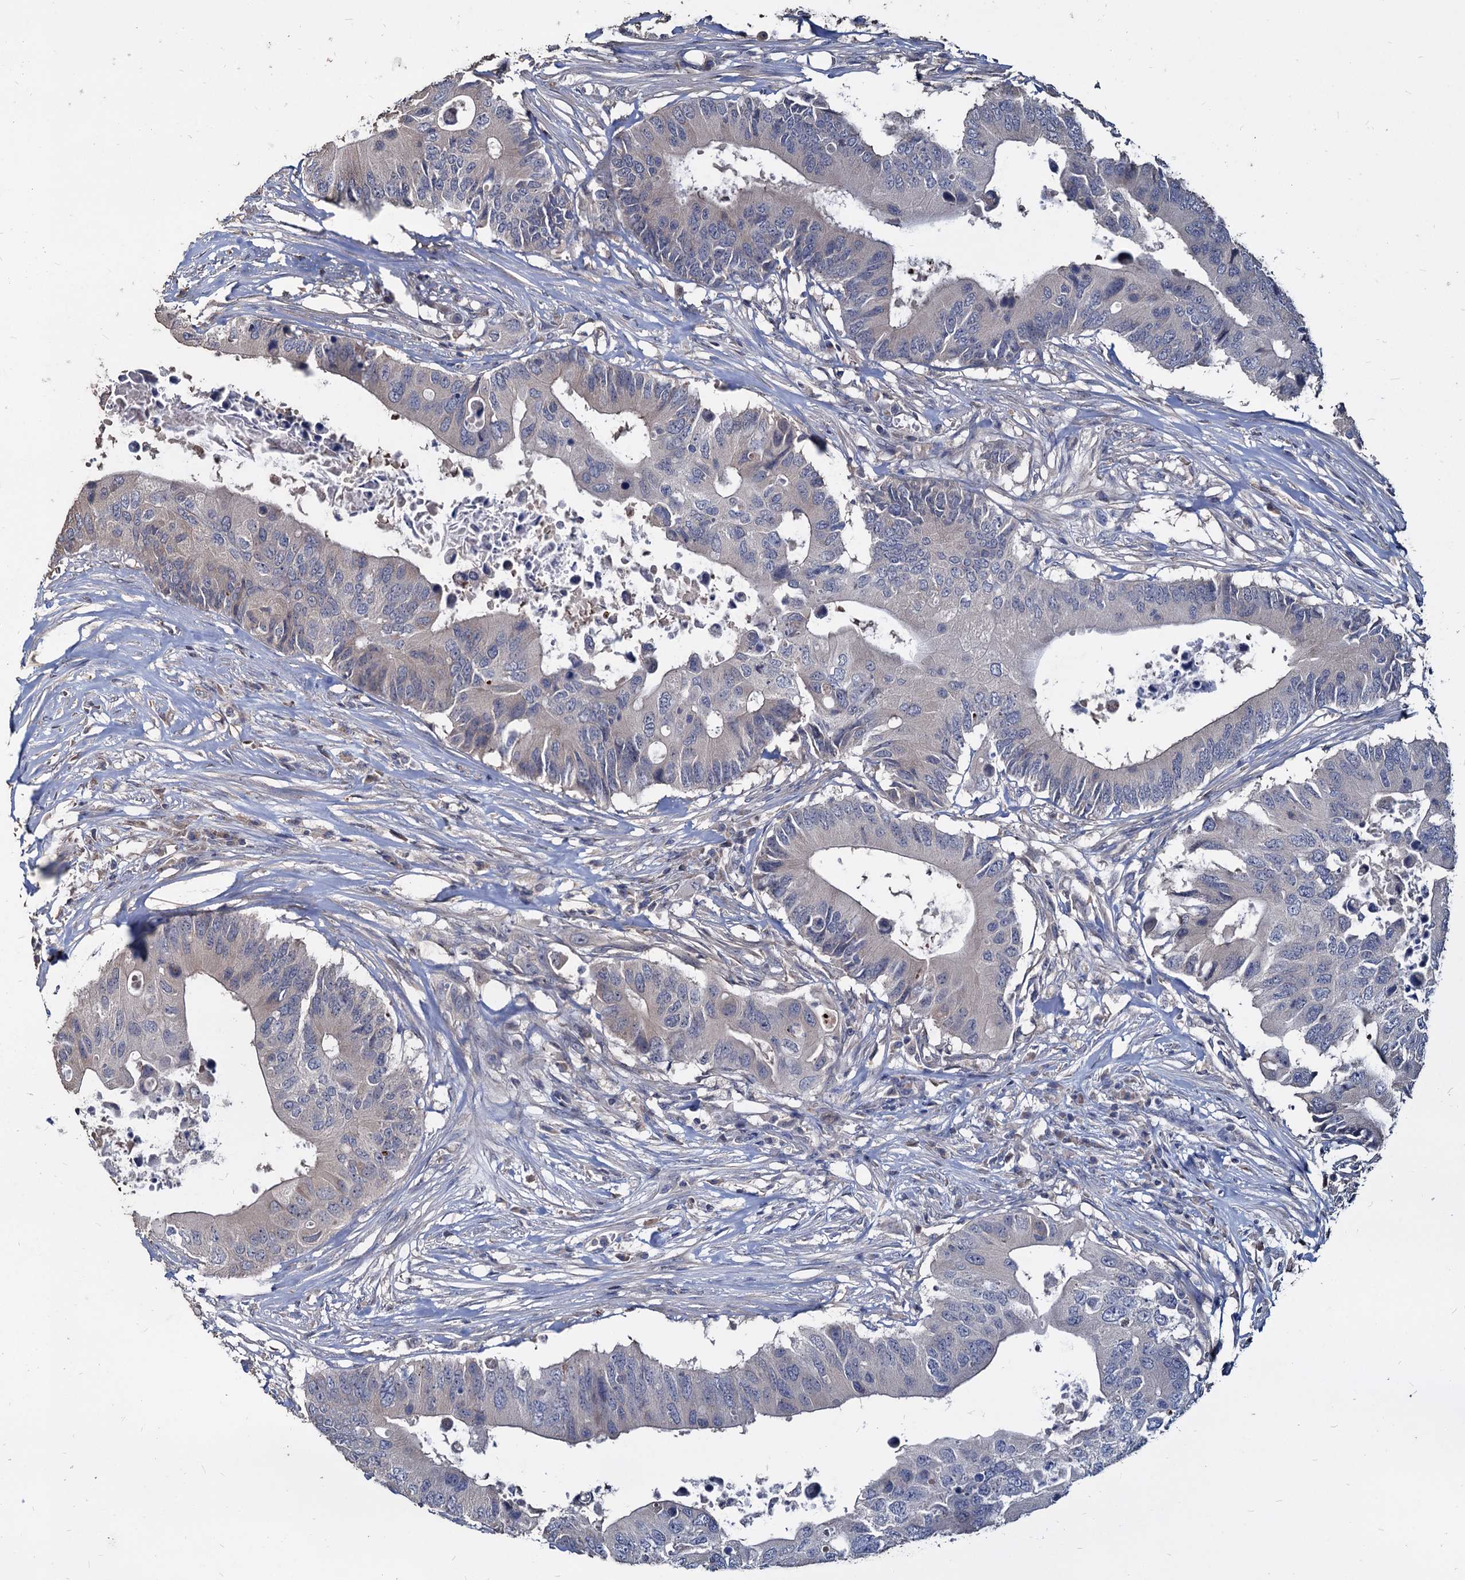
{"staining": {"intensity": "negative", "quantity": "none", "location": "none"}, "tissue": "colorectal cancer", "cell_type": "Tumor cells", "image_type": "cancer", "snomed": [{"axis": "morphology", "description": "Adenocarcinoma, NOS"}, {"axis": "topography", "description": "Colon"}], "caption": "Immunohistochemistry (IHC) micrograph of human colorectal cancer stained for a protein (brown), which shows no staining in tumor cells.", "gene": "DEPDC4", "patient": {"sex": "male", "age": 71}}